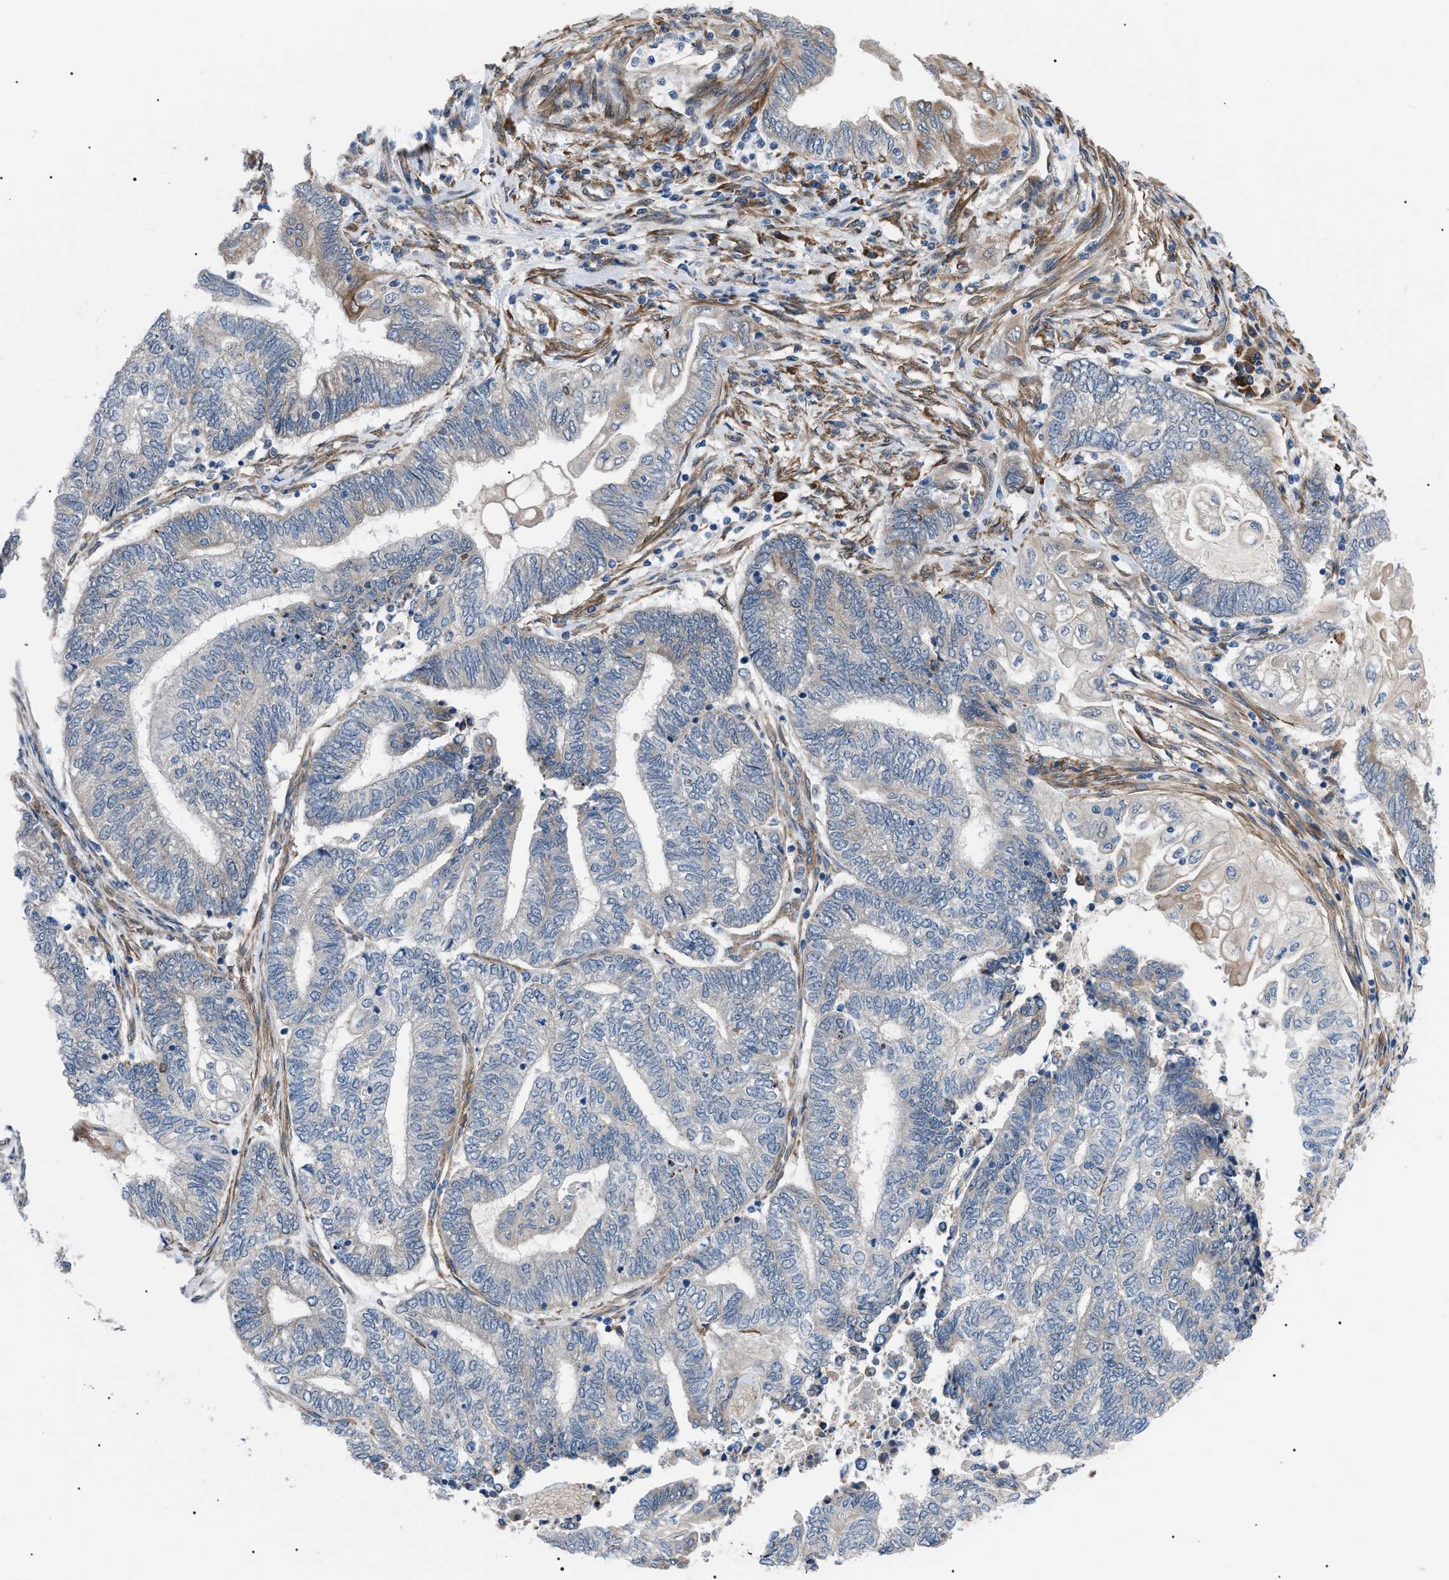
{"staining": {"intensity": "negative", "quantity": "none", "location": "none"}, "tissue": "endometrial cancer", "cell_type": "Tumor cells", "image_type": "cancer", "snomed": [{"axis": "morphology", "description": "Adenocarcinoma, NOS"}, {"axis": "topography", "description": "Uterus"}, {"axis": "topography", "description": "Endometrium"}], "caption": "Immunohistochemical staining of human endometrial adenocarcinoma shows no significant expression in tumor cells. The staining was performed using DAB (3,3'-diaminobenzidine) to visualize the protein expression in brown, while the nuclei were stained in blue with hematoxylin (Magnification: 20x).", "gene": "MYO10", "patient": {"sex": "female", "age": 70}}